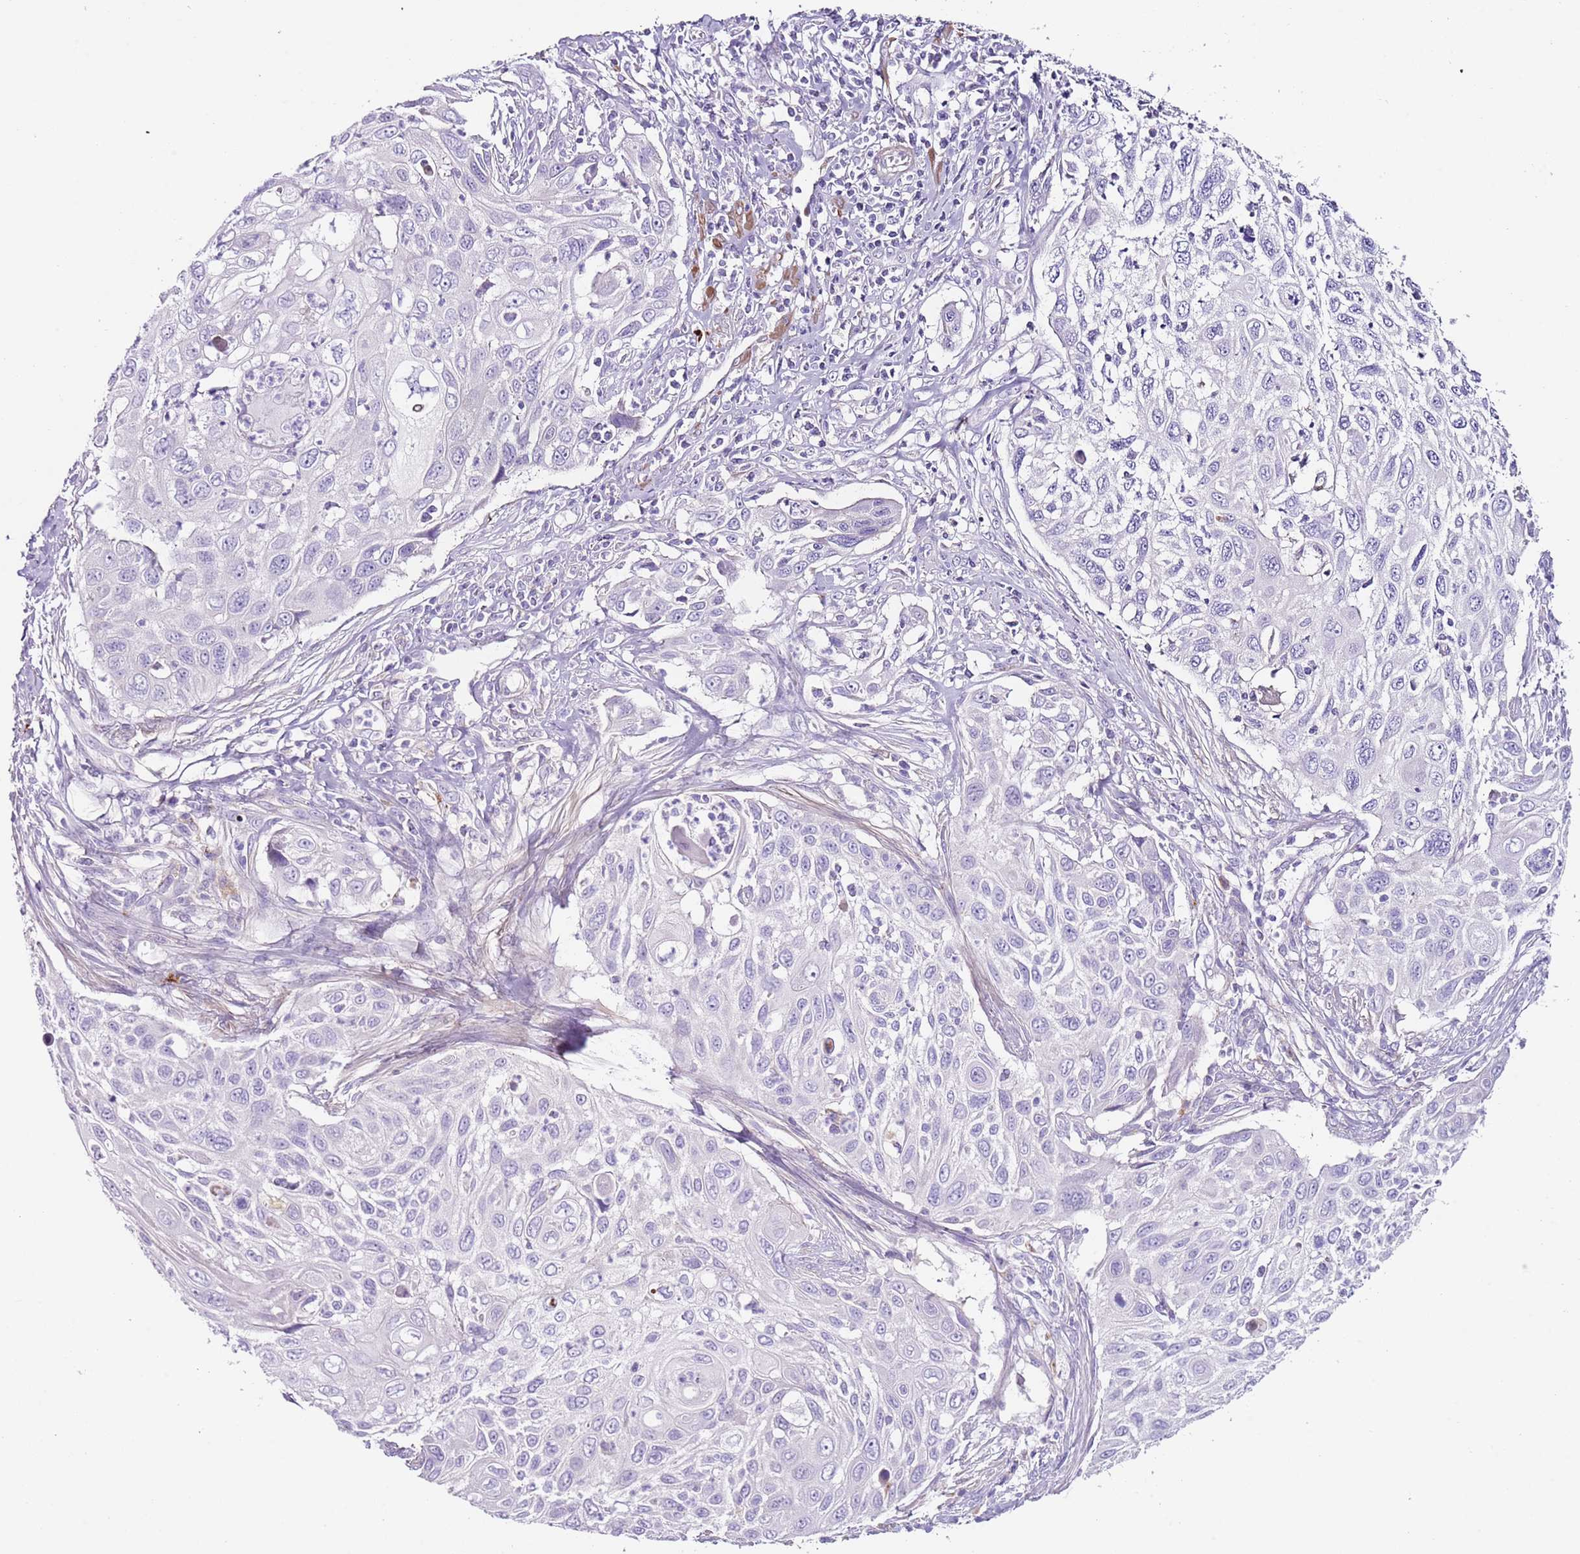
{"staining": {"intensity": "negative", "quantity": "none", "location": "none"}, "tissue": "cervical cancer", "cell_type": "Tumor cells", "image_type": "cancer", "snomed": [{"axis": "morphology", "description": "Squamous cell carcinoma, NOS"}, {"axis": "topography", "description": "Cervix"}], "caption": "High magnification brightfield microscopy of cervical squamous cell carcinoma stained with DAB (3,3'-diaminobenzidine) (brown) and counterstained with hematoxylin (blue): tumor cells show no significant positivity.", "gene": "LRRN3", "patient": {"sex": "female", "age": 70}}